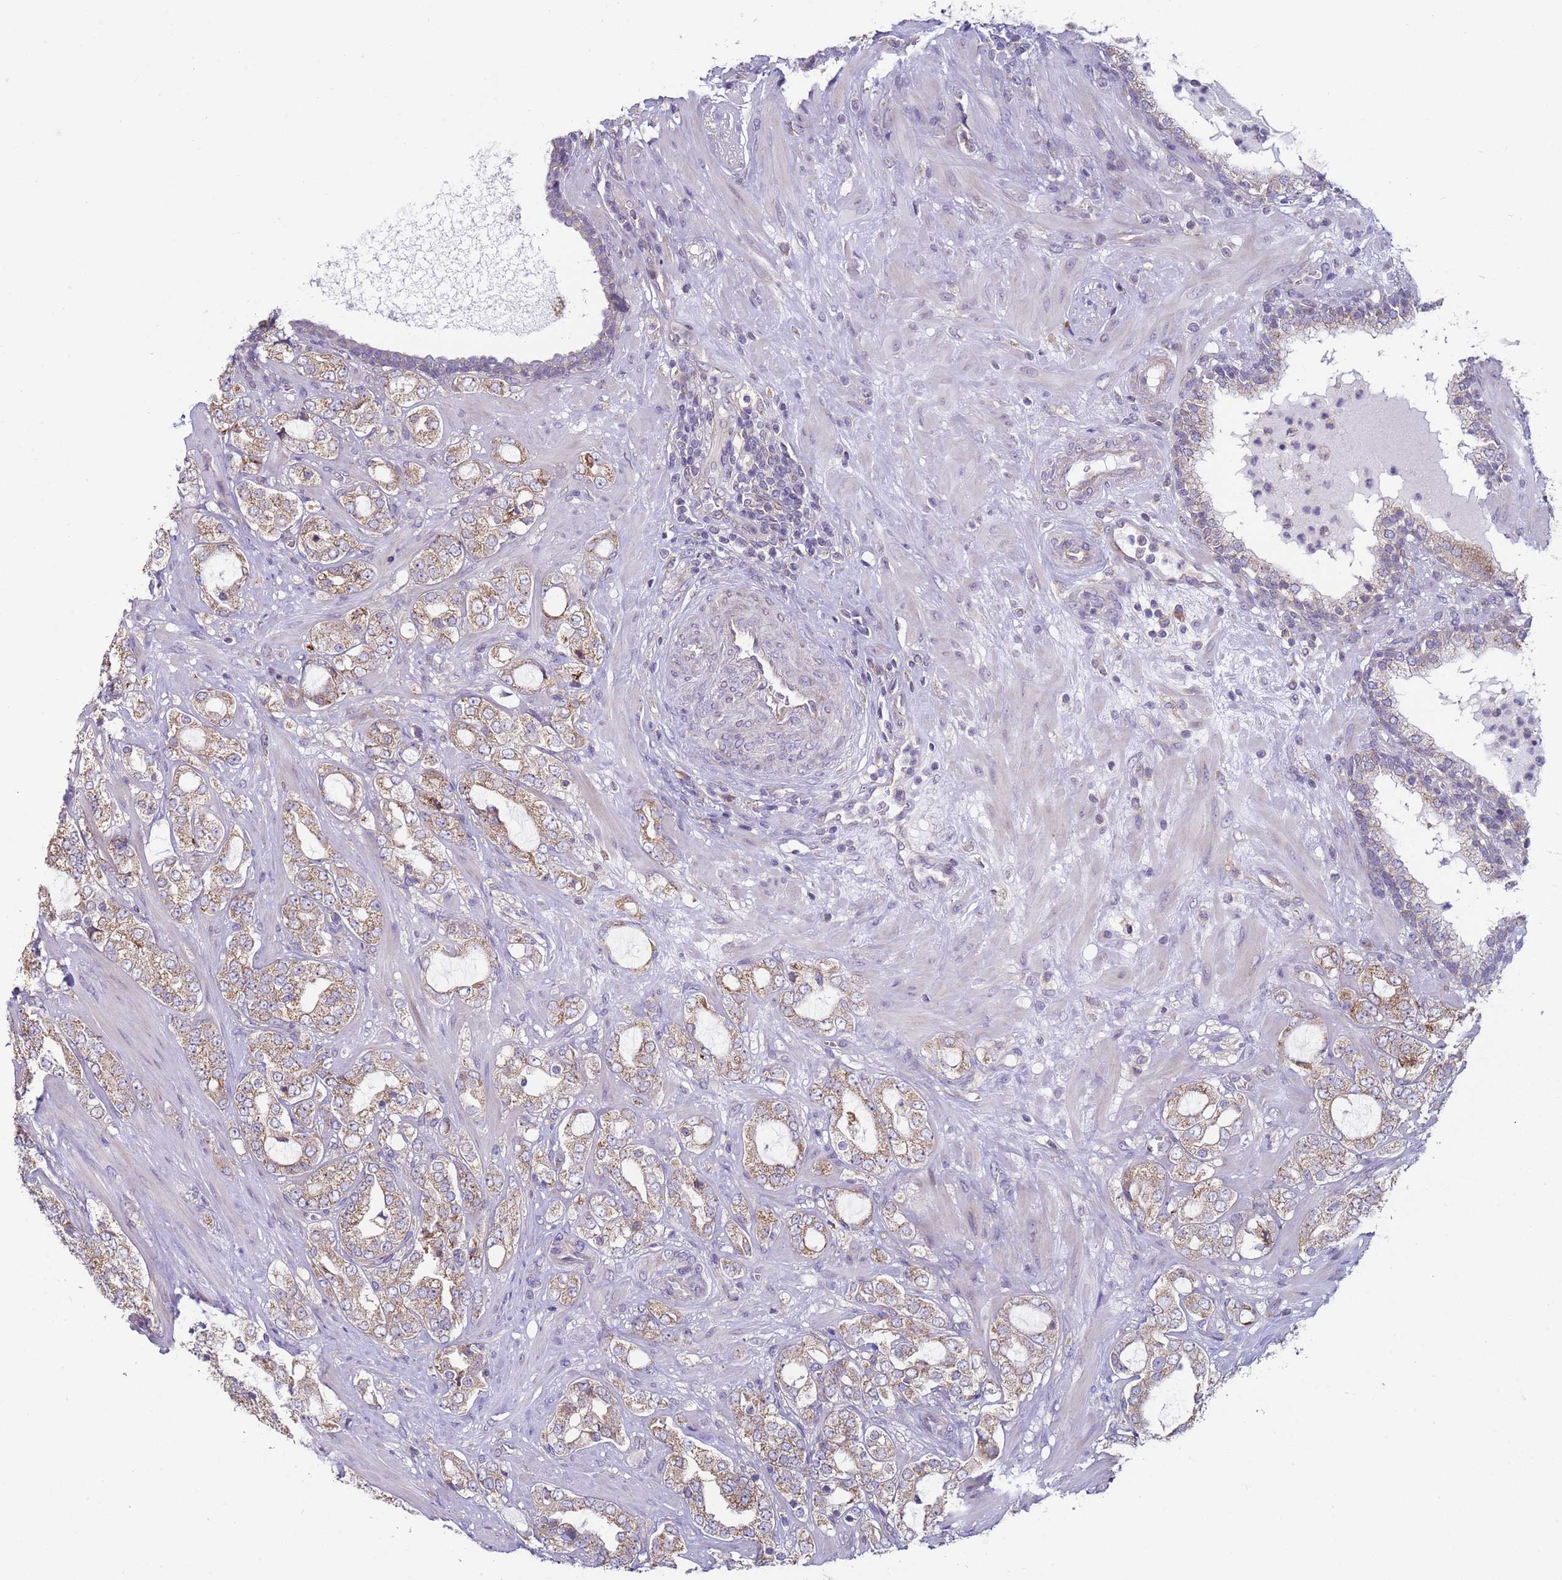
{"staining": {"intensity": "moderate", "quantity": ">75%", "location": "cytoplasmic/membranous"}, "tissue": "prostate cancer", "cell_type": "Tumor cells", "image_type": "cancer", "snomed": [{"axis": "morphology", "description": "Adenocarcinoma, High grade"}, {"axis": "topography", "description": "Prostate"}], "caption": "Immunohistochemistry image of neoplastic tissue: prostate high-grade adenocarcinoma stained using immunohistochemistry exhibits medium levels of moderate protein expression localized specifically in the cytoplasmic/membranous of tumor cells, appearing as a cytoplasmic/membranous brown color.", "gene": "DIP2B", "patient": {"sex": "male", "age": 64}}